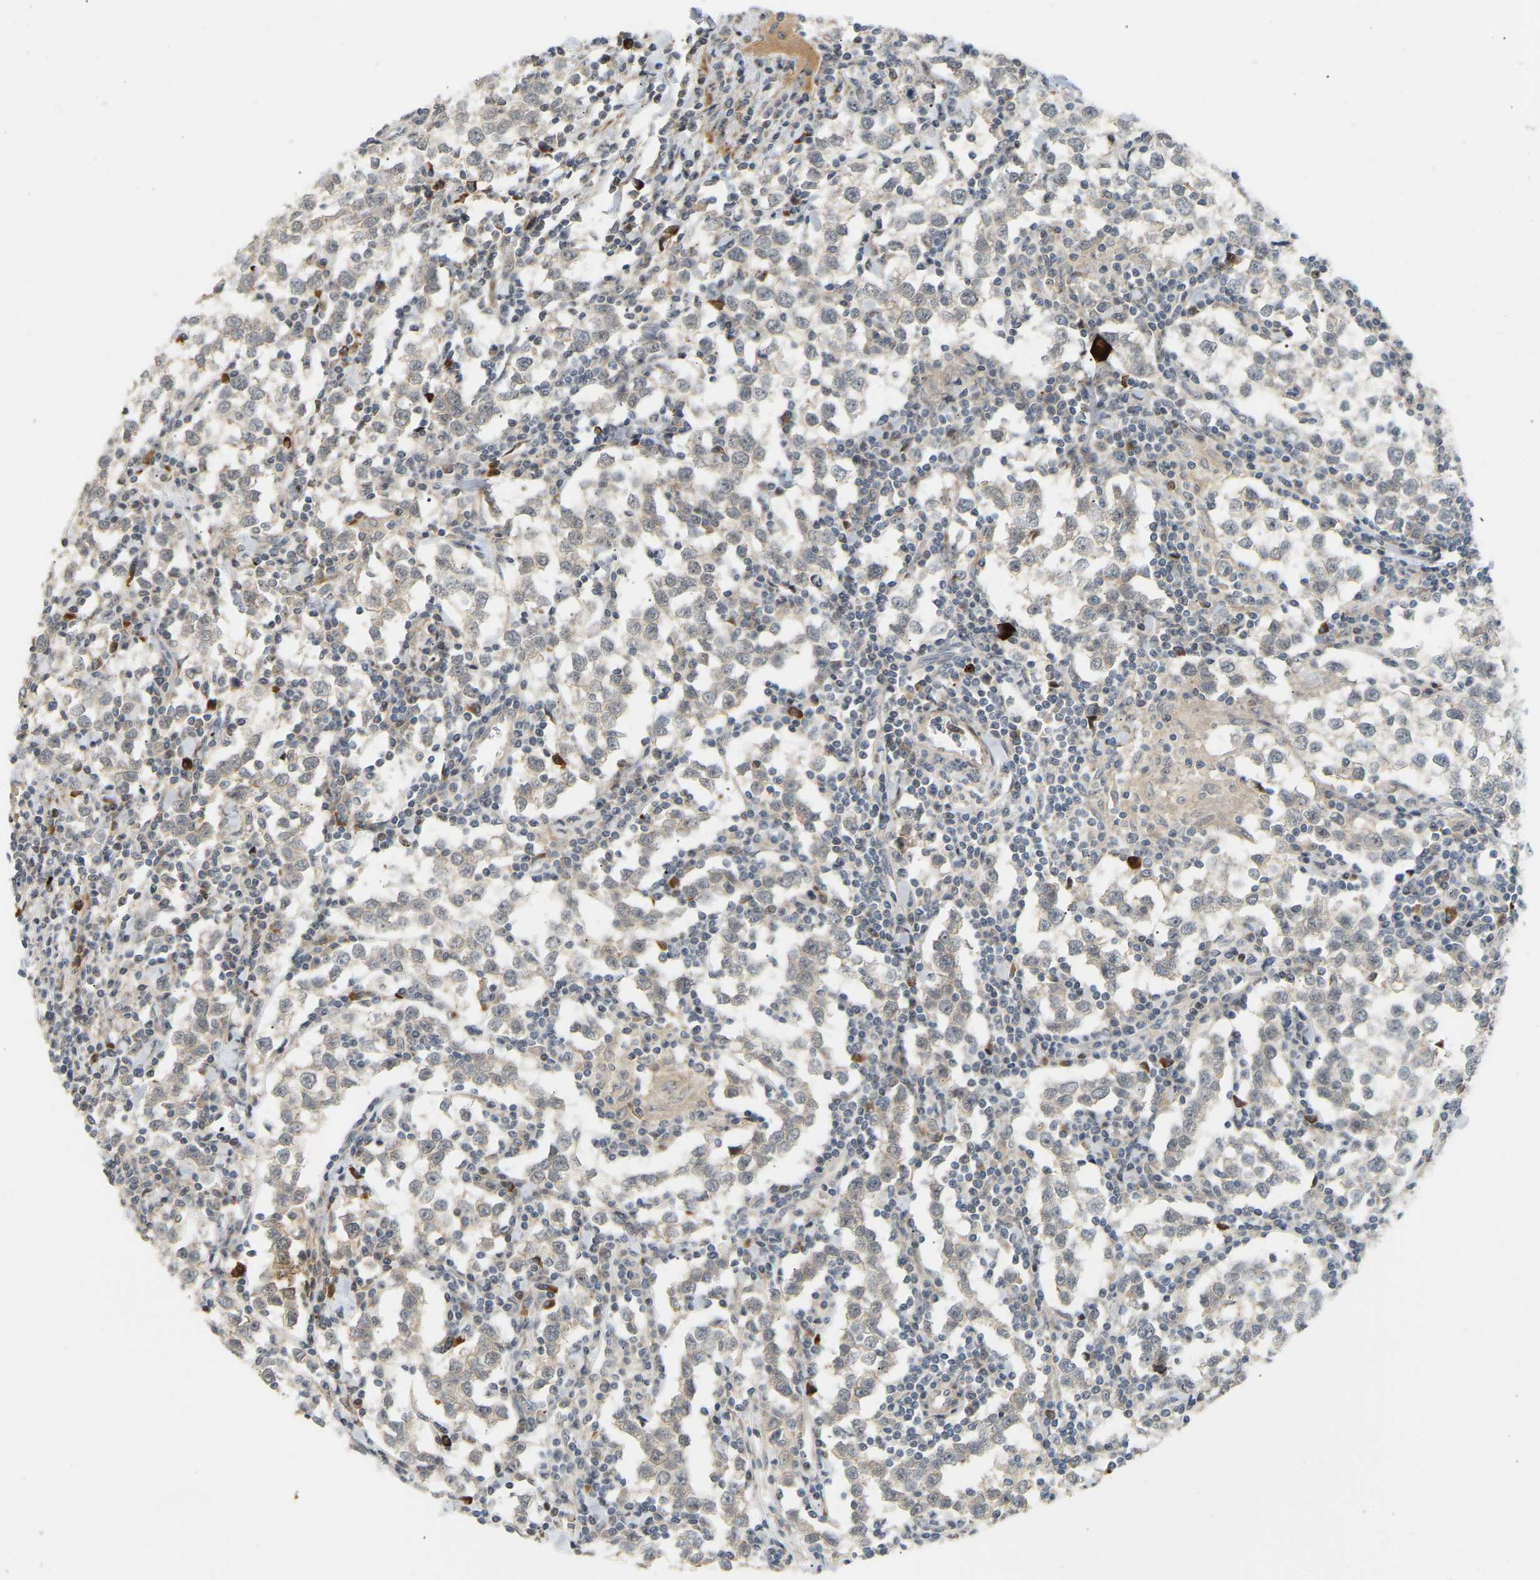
{"staining": {"intensity": "negative", "quantity": "none", "location": "none"}, "tissue": "testis cancer", "cell_type": "Tumor cells", "image_type": "cancer", "snomed": [{"axis": "morphology", "description": "Seminoma, NOS"}, {"axis": "morphology", "description": "Carcinoma, Embryonal, NOS"}, {"axis": "topography", "description": "Testis"}], "caption": "Immunohistochemistry (IHC) image of neoplastic tissue: testis cancer (seminoma) stained with DAB (3,3'-diaminobenzidine) displays no significant protein expression in tumor cells.", "gene": "POGLUT2", "patient": {"sex": "male", "age": 36}}